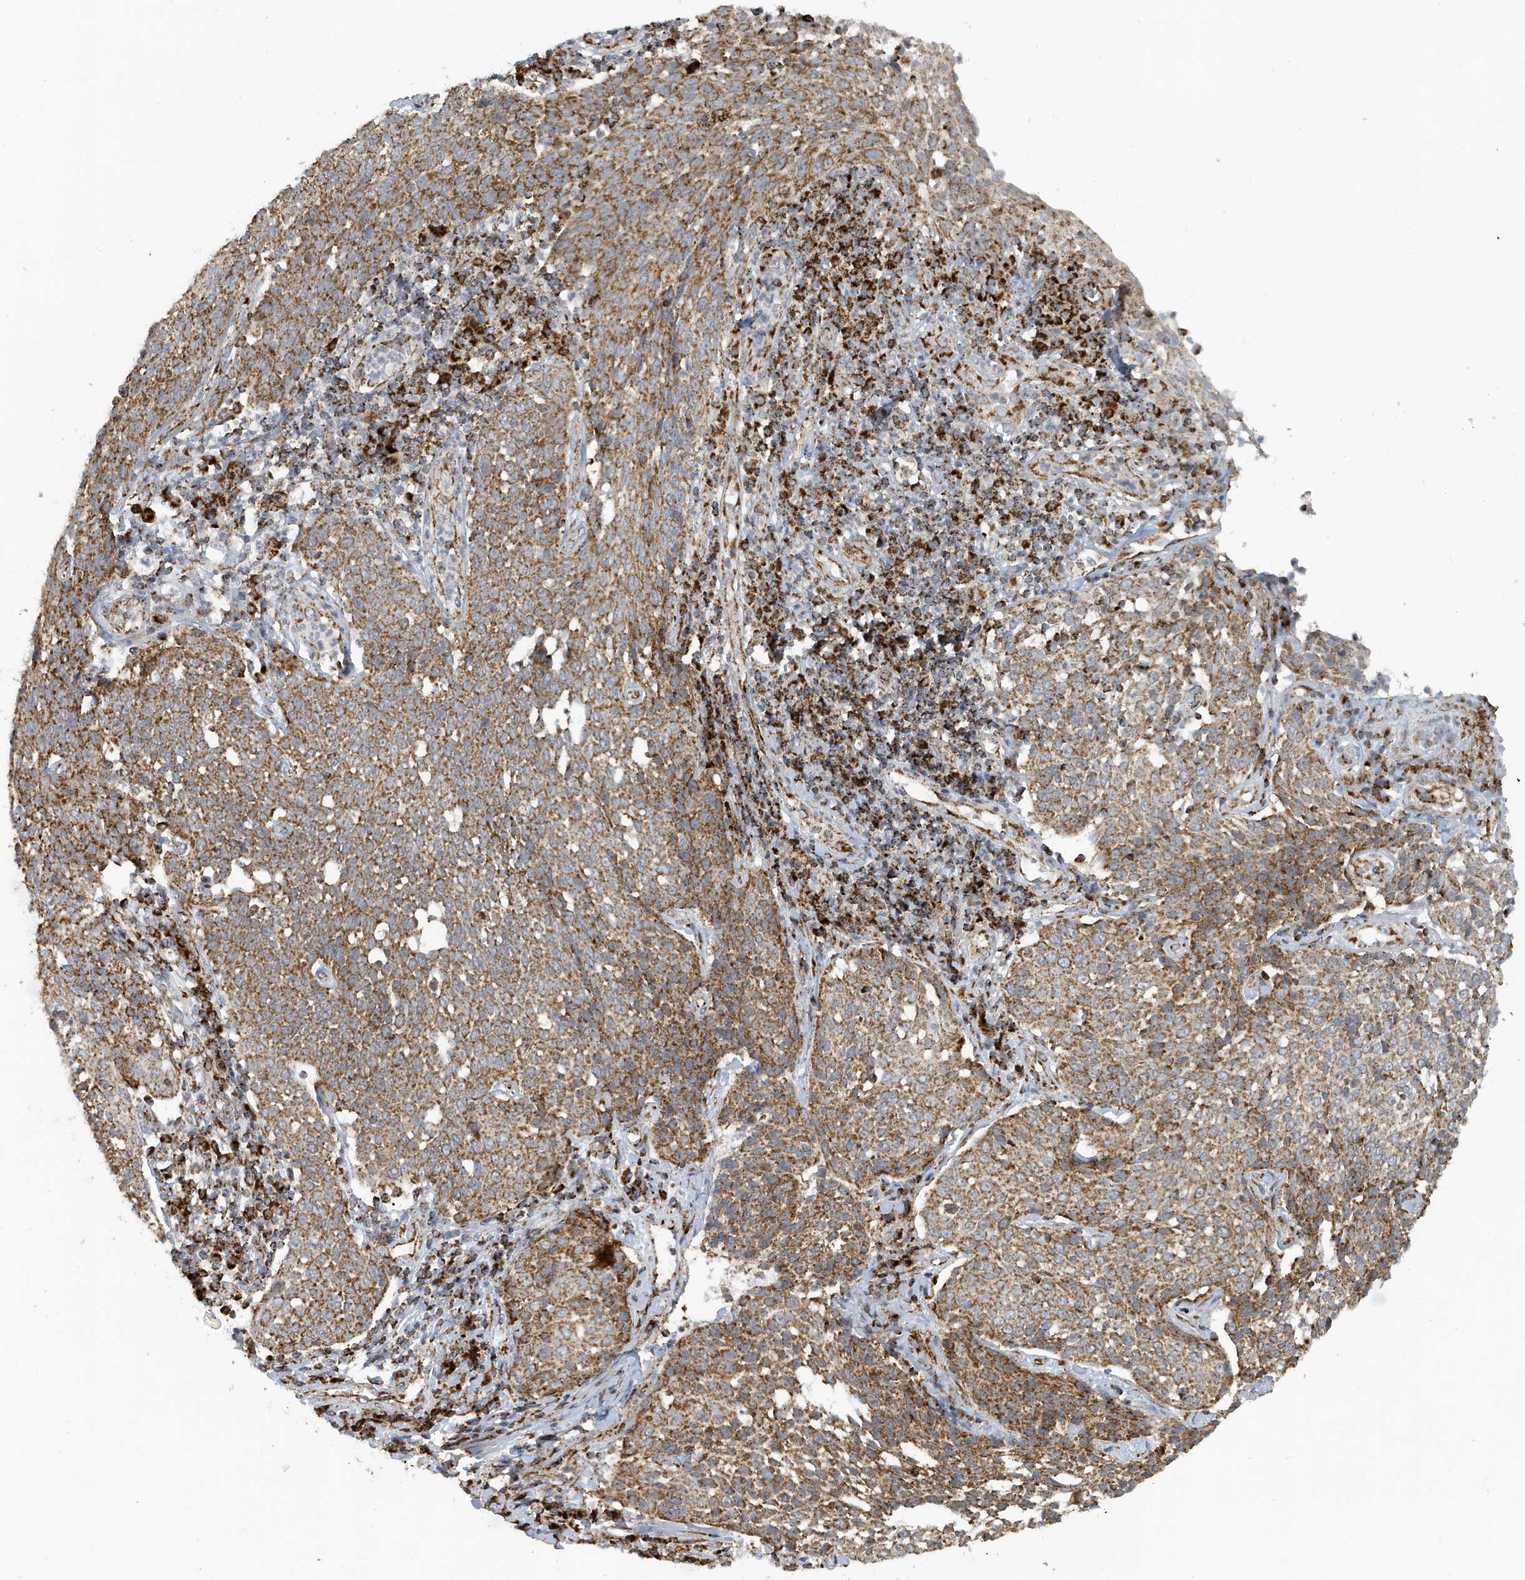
{"staining": {"intensity": "moderate", "quantity": ">75%", "location": "cytoplasmic/membranous"}, "tissue": "cervical cancer", "cell_type": "Tumor cells", "image_type": "cancer", "snomed": [{"axis": "morphology", "description": "Squamous cell carcinoma, NOS"}, {"axis": "topography", "description": "Cervix"}], "caption": "Cervical squamous cell carcinoma was stained to show a protein in brown. There is medium levels of moderate cytoplasmic/membranous positivity in about >75% of tumor cells. (IHC, brightfield microscopy, high magnification).", "gene": "MAN1A1", "patient": {"sex": "female", "age": 34}}